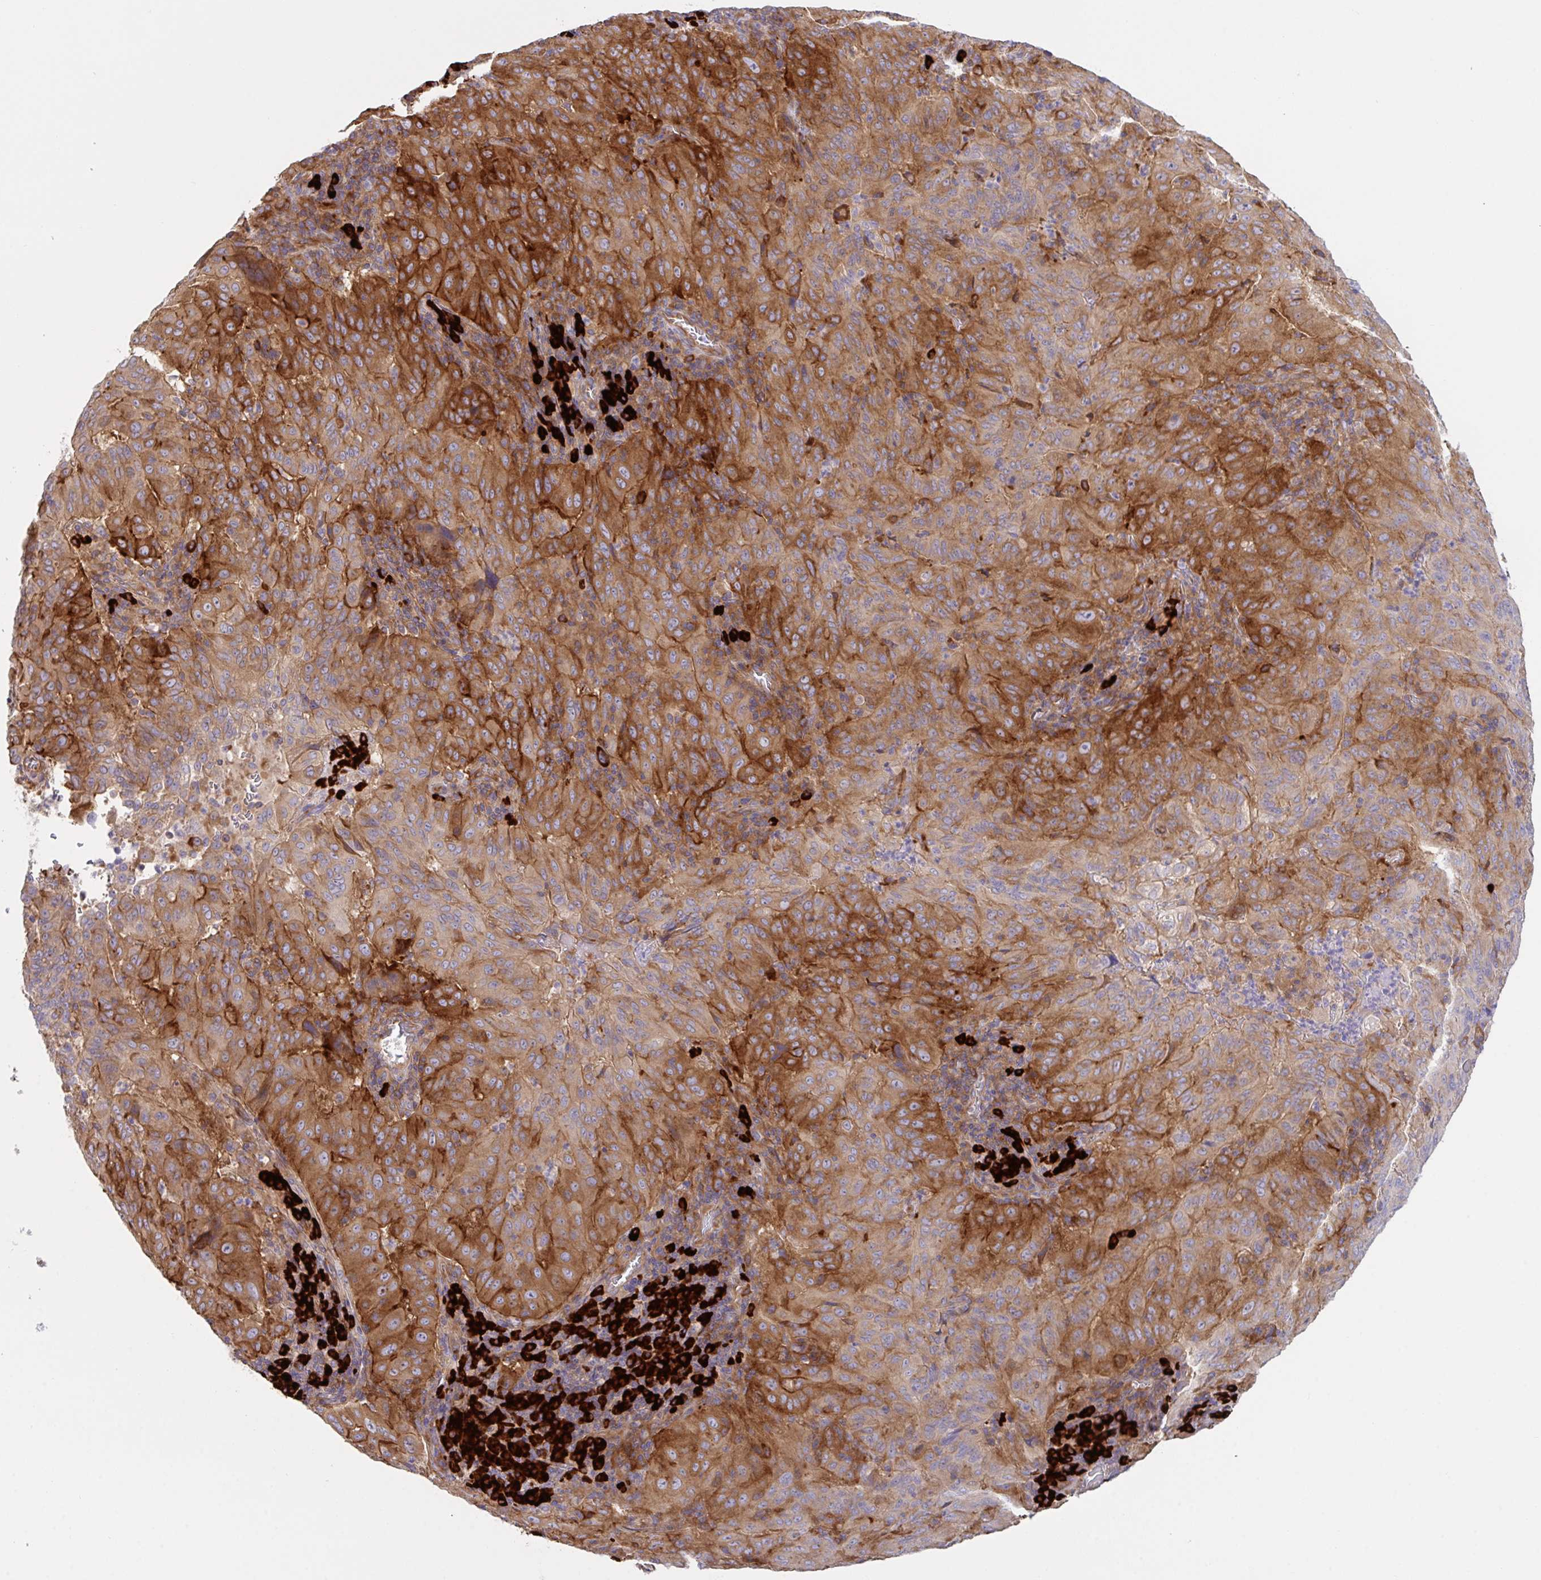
{"staining": {"intensity": "strong", "quantity": ">75%", "location": "cytoplasmic/membranous"}, "tissue": "pancreatic cancer", "cell_type": "Tumor cells", "image_type": "cancer", "snomed": [{"axis": "morphology", "description": "Adenocarcinoma, NOS"}, {"axis": "topography", "description": "Pancreas"}], "caption": "Protein expression analysis of pancreatic adenocarcinoma displays strong cytoplasmic/membranous staining in about >75% of tumor cells.", "gene": "YARS2", "patient": {"sex": "male", "age": 63}}